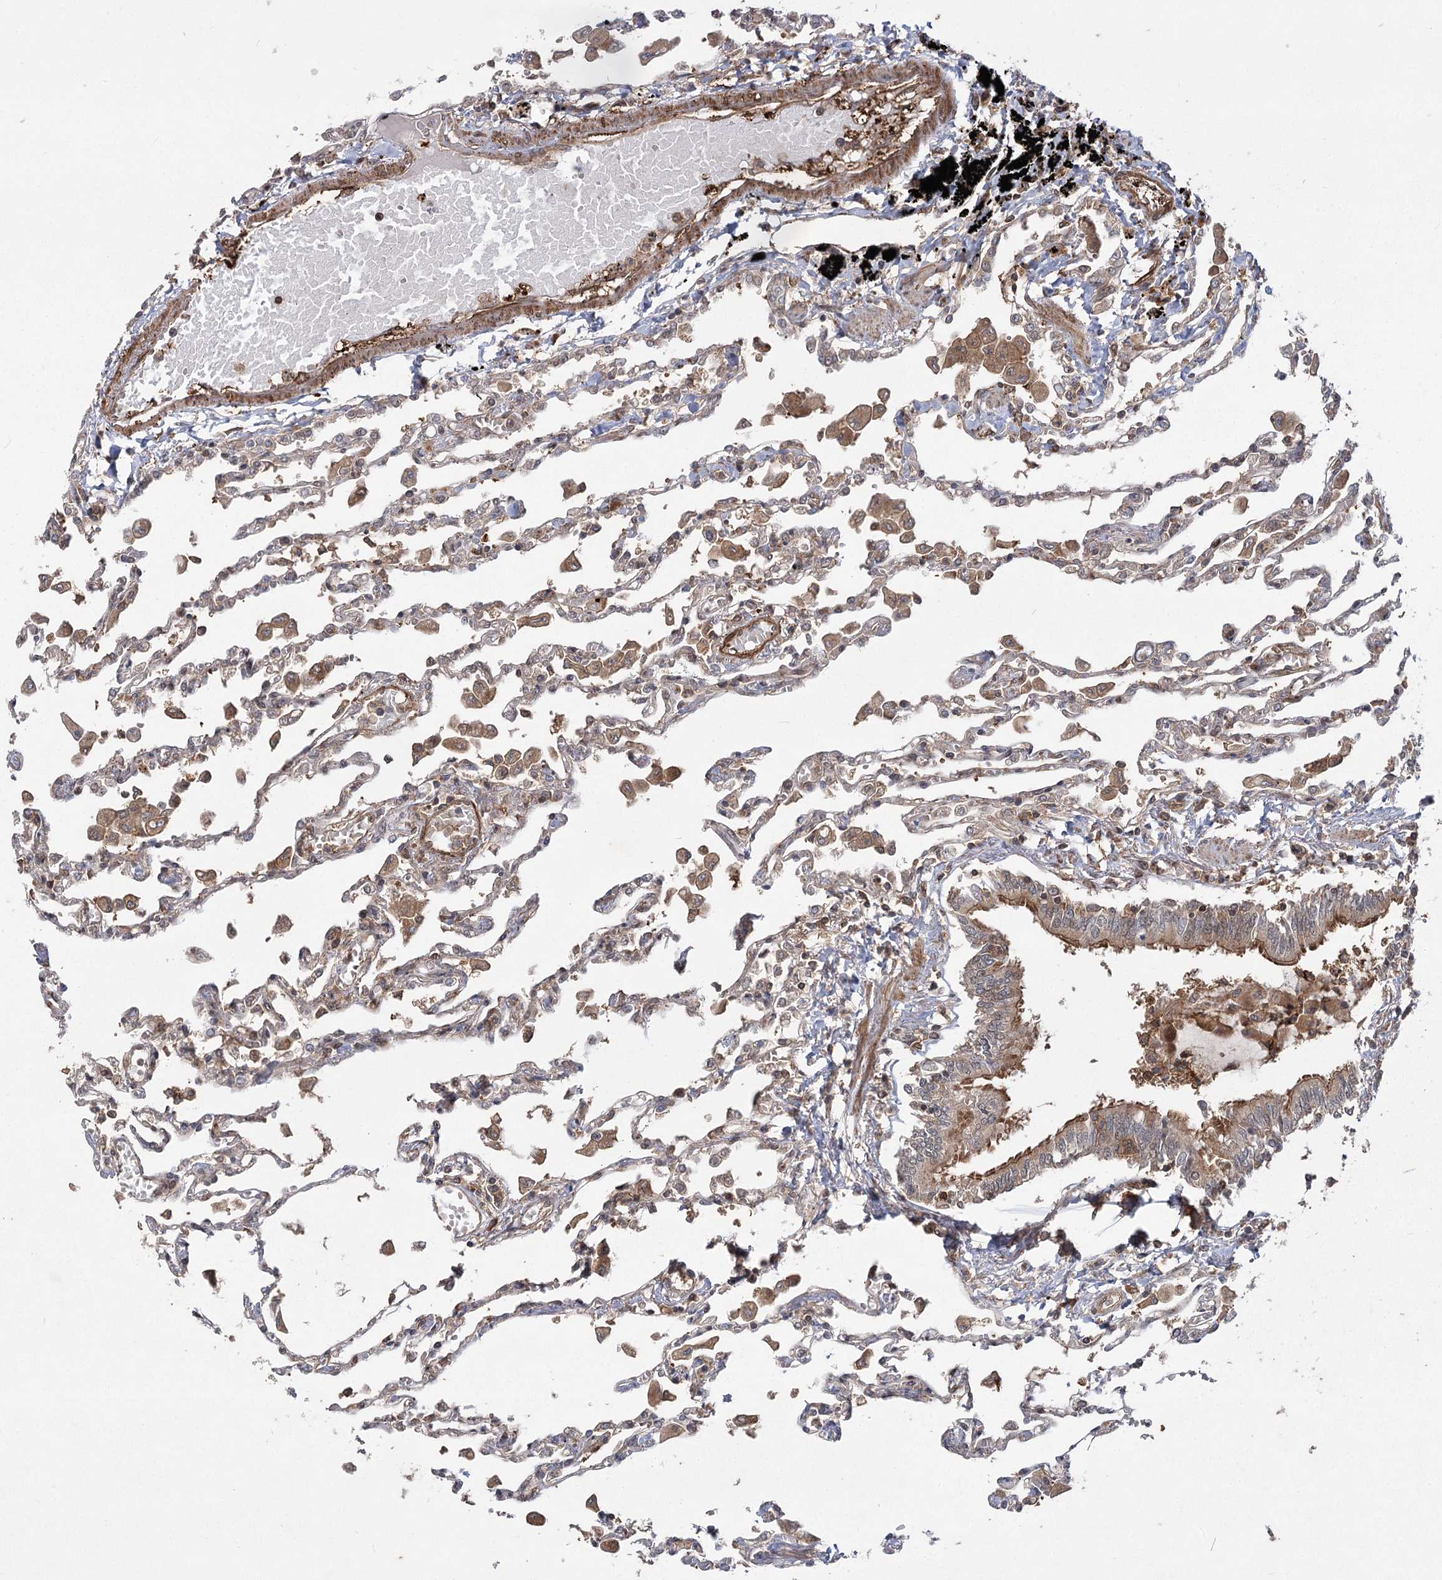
{"staining": {"intensity": "moderate", "quantity": "25%-75%", "location": "cytoplasmic/membranous"}, "tissue": "lung", "cell_type": "Alveolar cells", "image_type": "normal", "snomed": [{"axis": "morphology", "description": "Normal tissue, NOS"}, {"axis": "topography", "description": "Bronchus"}, {"axis": "topography", "description": "Lung"}], "caption": "Protein analysis of unremarkable lung displays moderate cytoplasmic/membranous positivity in approximately 25%-75% of alveolar cells.", "gene": "MDFIC", "patient": {"sex": "female", "age": 49}}